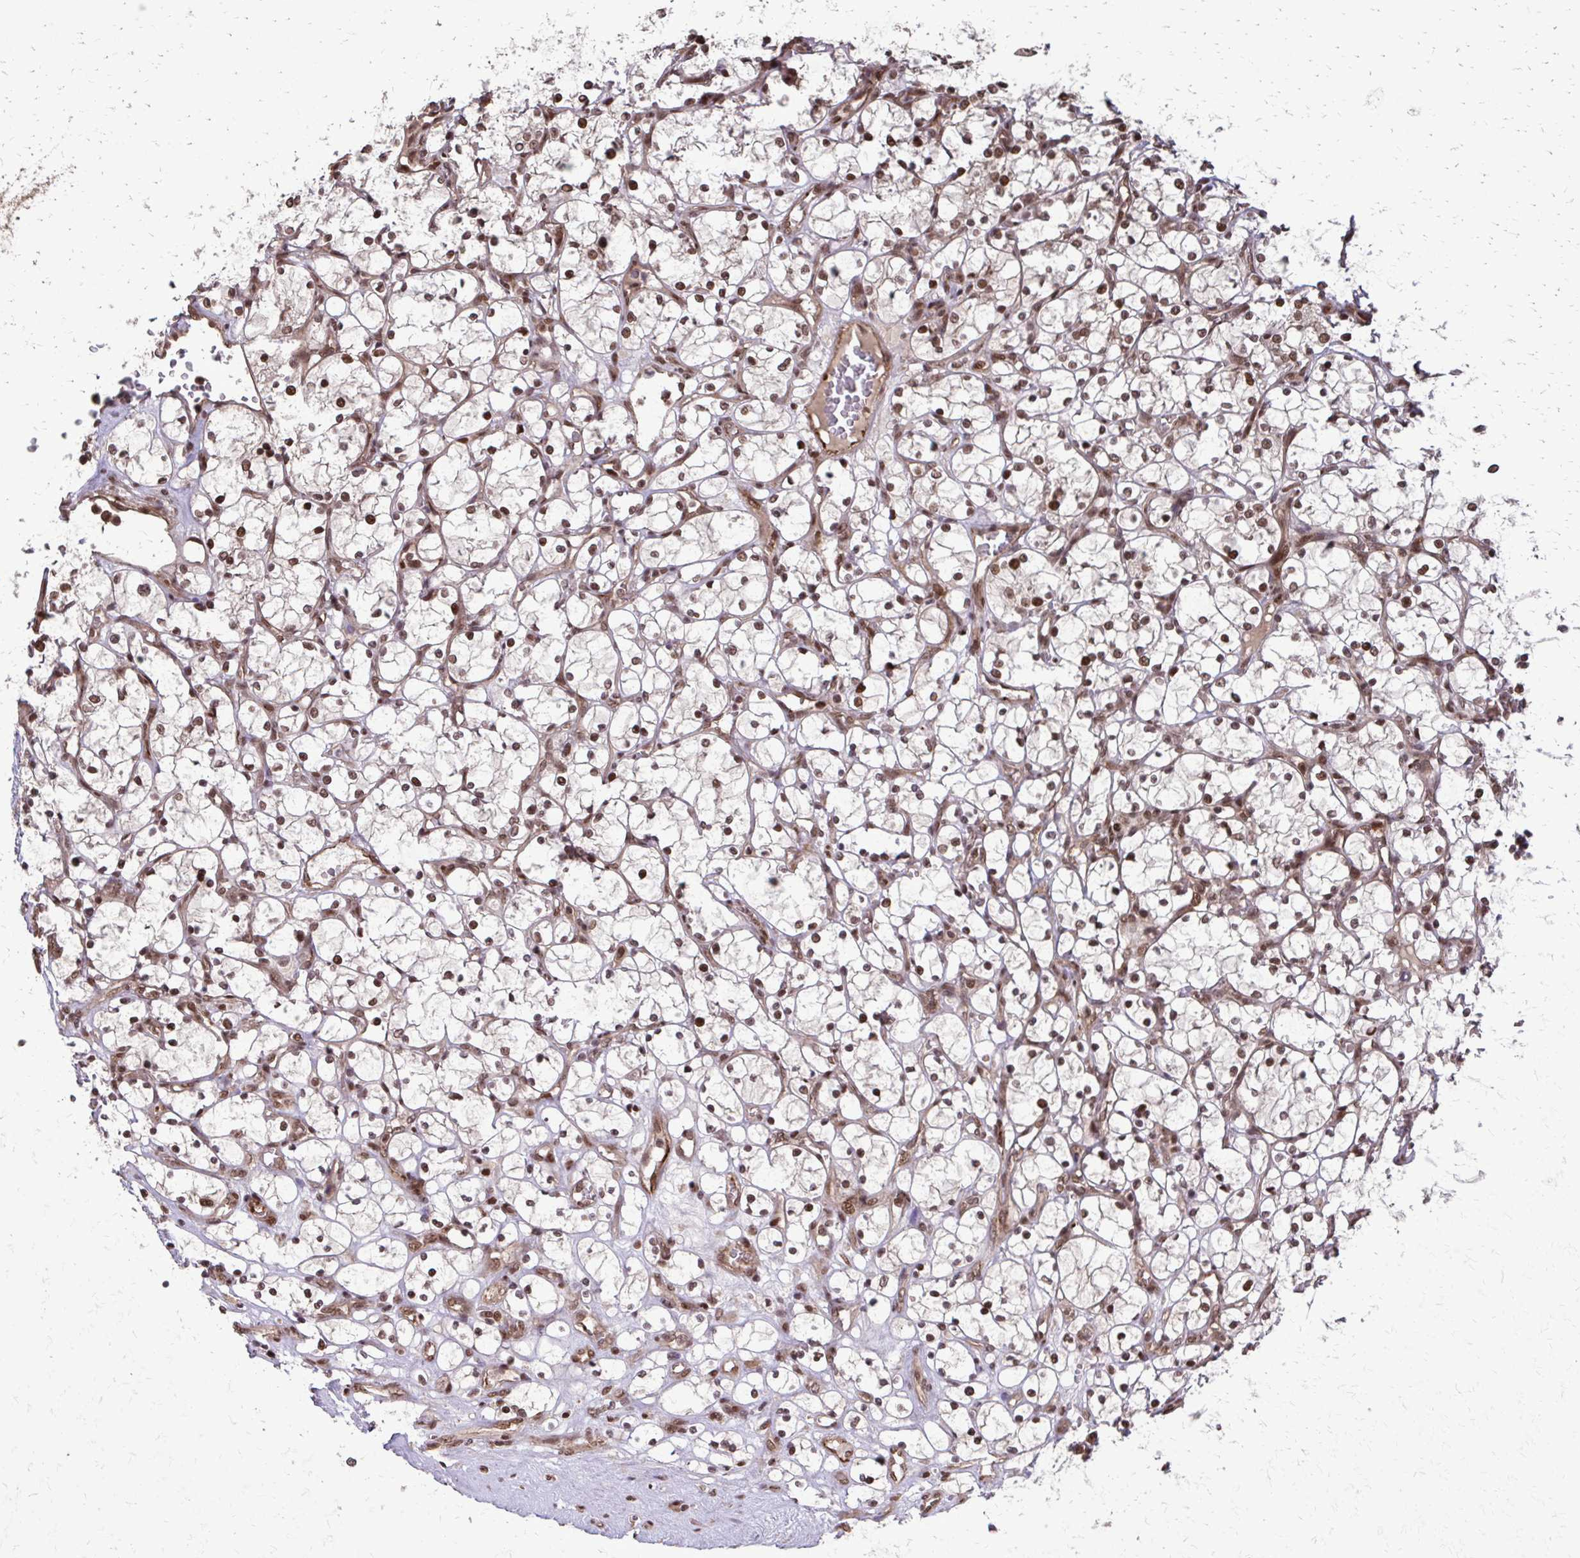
{"staining": {"intensity": "moderate", "quantity": ">75%", "location": "nuclear"}, "tissue": "renal cancer", "cell_type": "Tumor cells", "image_type": "cancer", "snomed": [{"axis": "morphology", "description": "Adenocarcinoma, NOS"}, {"axis": "topography", "description": "Kidney"}], "caption": "Immunohistochemical staining of human adenocarcinoma (renal) shows medium levels of moderate nuclear protein expression in about >75% of tumor cells.", "gene": "SS18", "patient": {"sex": "female", "age": 69}}